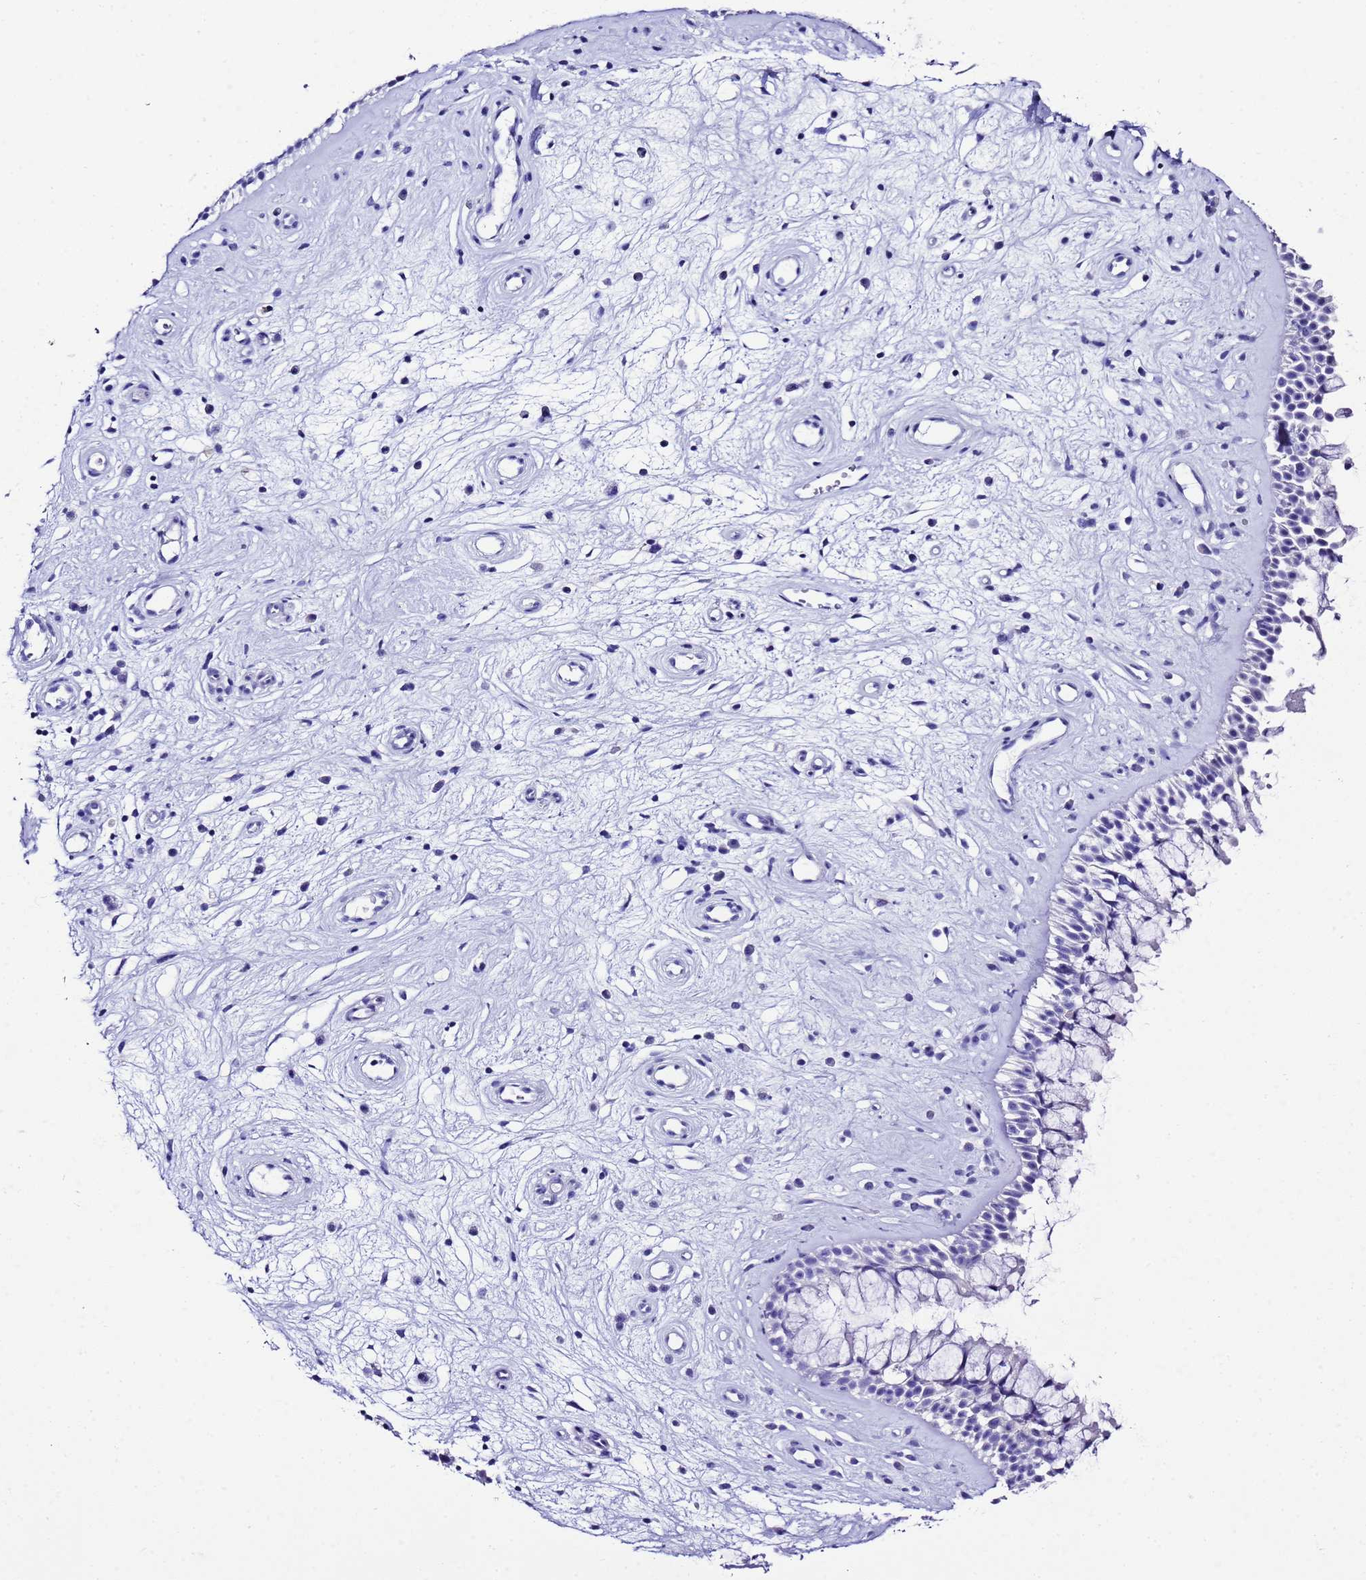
{"staining": {"intensity": "negative", "quantity": "none", "location": "none"}, "tissue": "nasopharynx", "cell_type": "Respiratory epithelial cells", "image_type": "normal", "snomed": [{"axis": "morphology", "description": "Normal tissue, NOS"}, {"axis": "topography", "description": "Nasopharynx"}], "caption": "This is an immunohistochemistry (IHC) image of unremarkable nasopharynx. There is no positivity in respiratory epithelial cells.", "gene": "UGT2A1", "patient": {"sex": "male", "age": 32}}